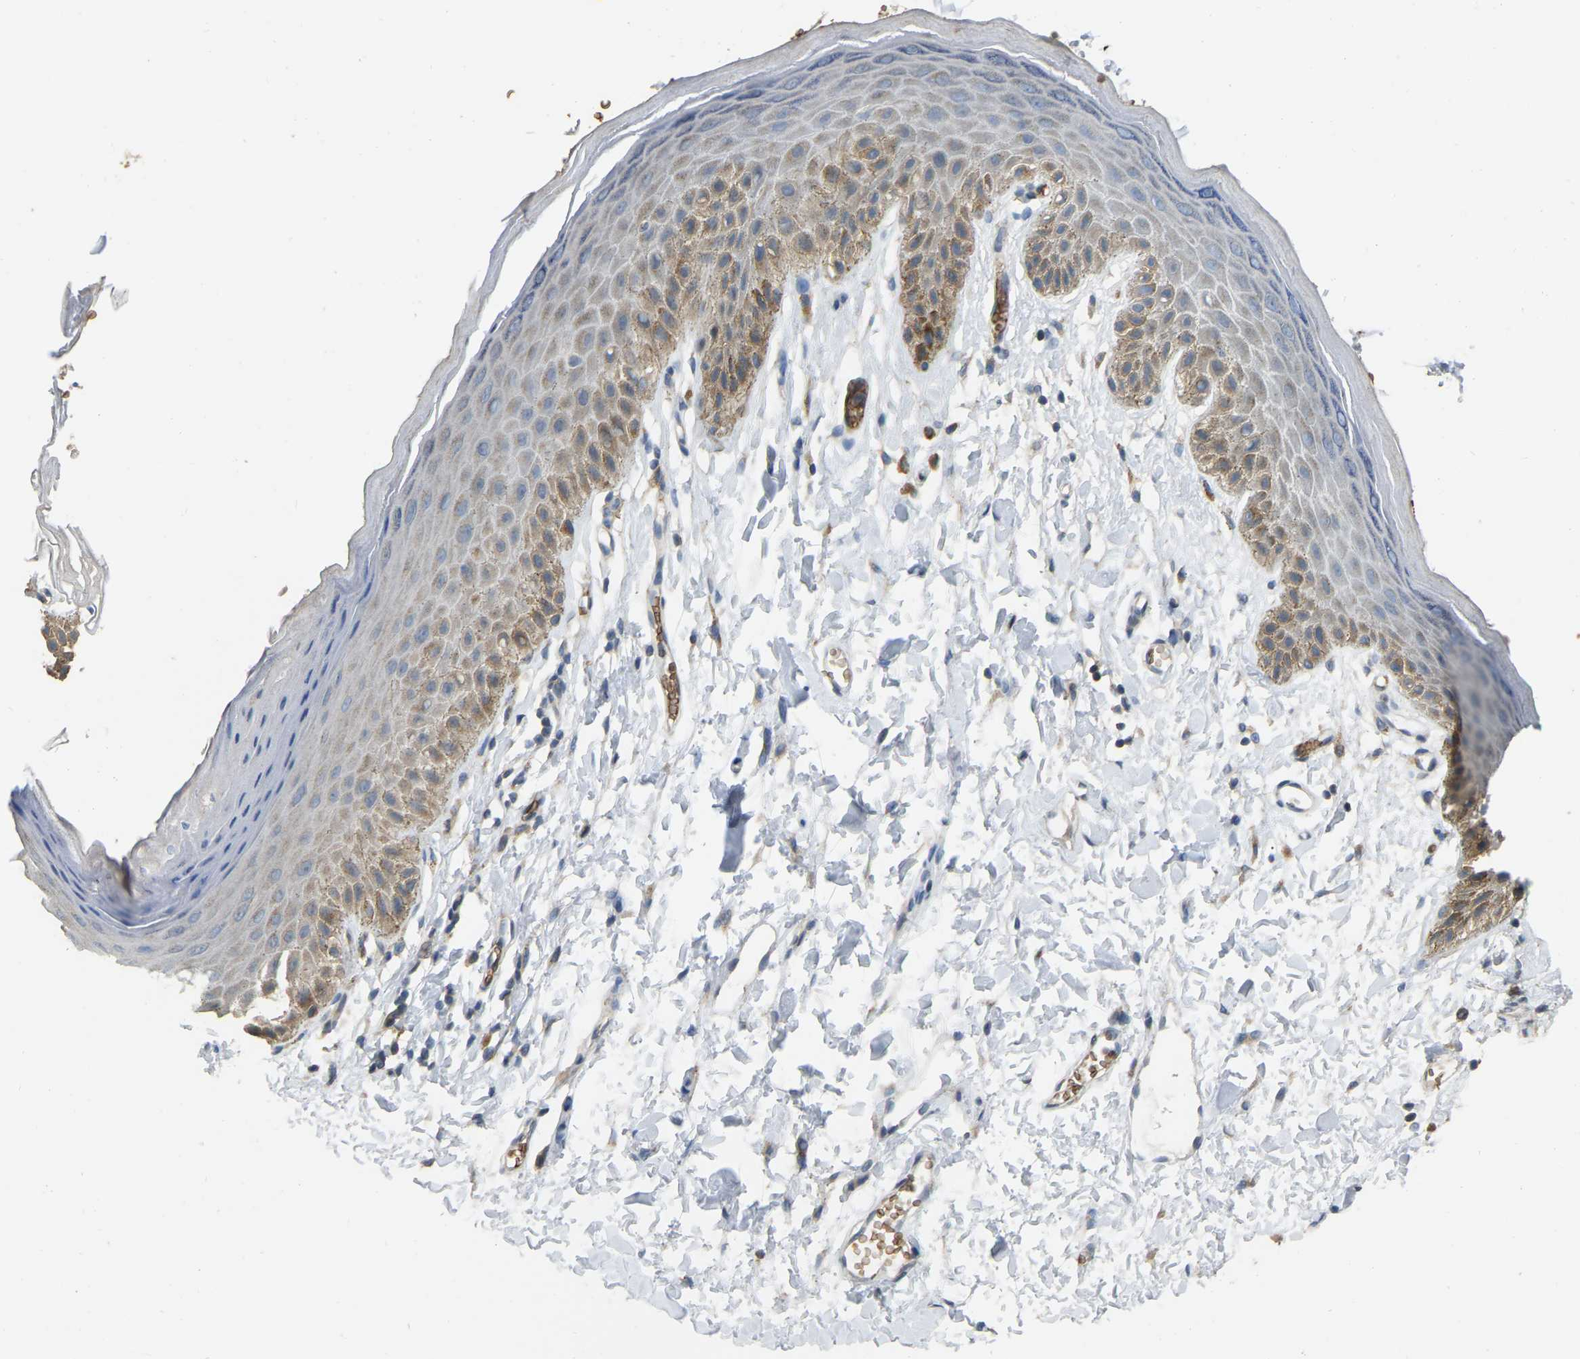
{"staining": {"intensity": "moderate", "quantity": "25%-75%", "location": "cytoplasmic/membranous"}, "tissue": "skin", "cell_type": "Epidermal cells", "image_type": "normal", "snomed": [{"axis": "morphology", "description": "Normal tissue, NOS"}, {"axis": "topography", "description": "Anal"}], "caption": "A histopathology image of skin stained for a protein exhibits moderate cytoplasmic/membranous brown staining in epidermal cells. (DAB = brown stain, brightfield microscopy at high magnification).", "gene": "CFAP298", "patient": {"sex": "male", "age": 44}}